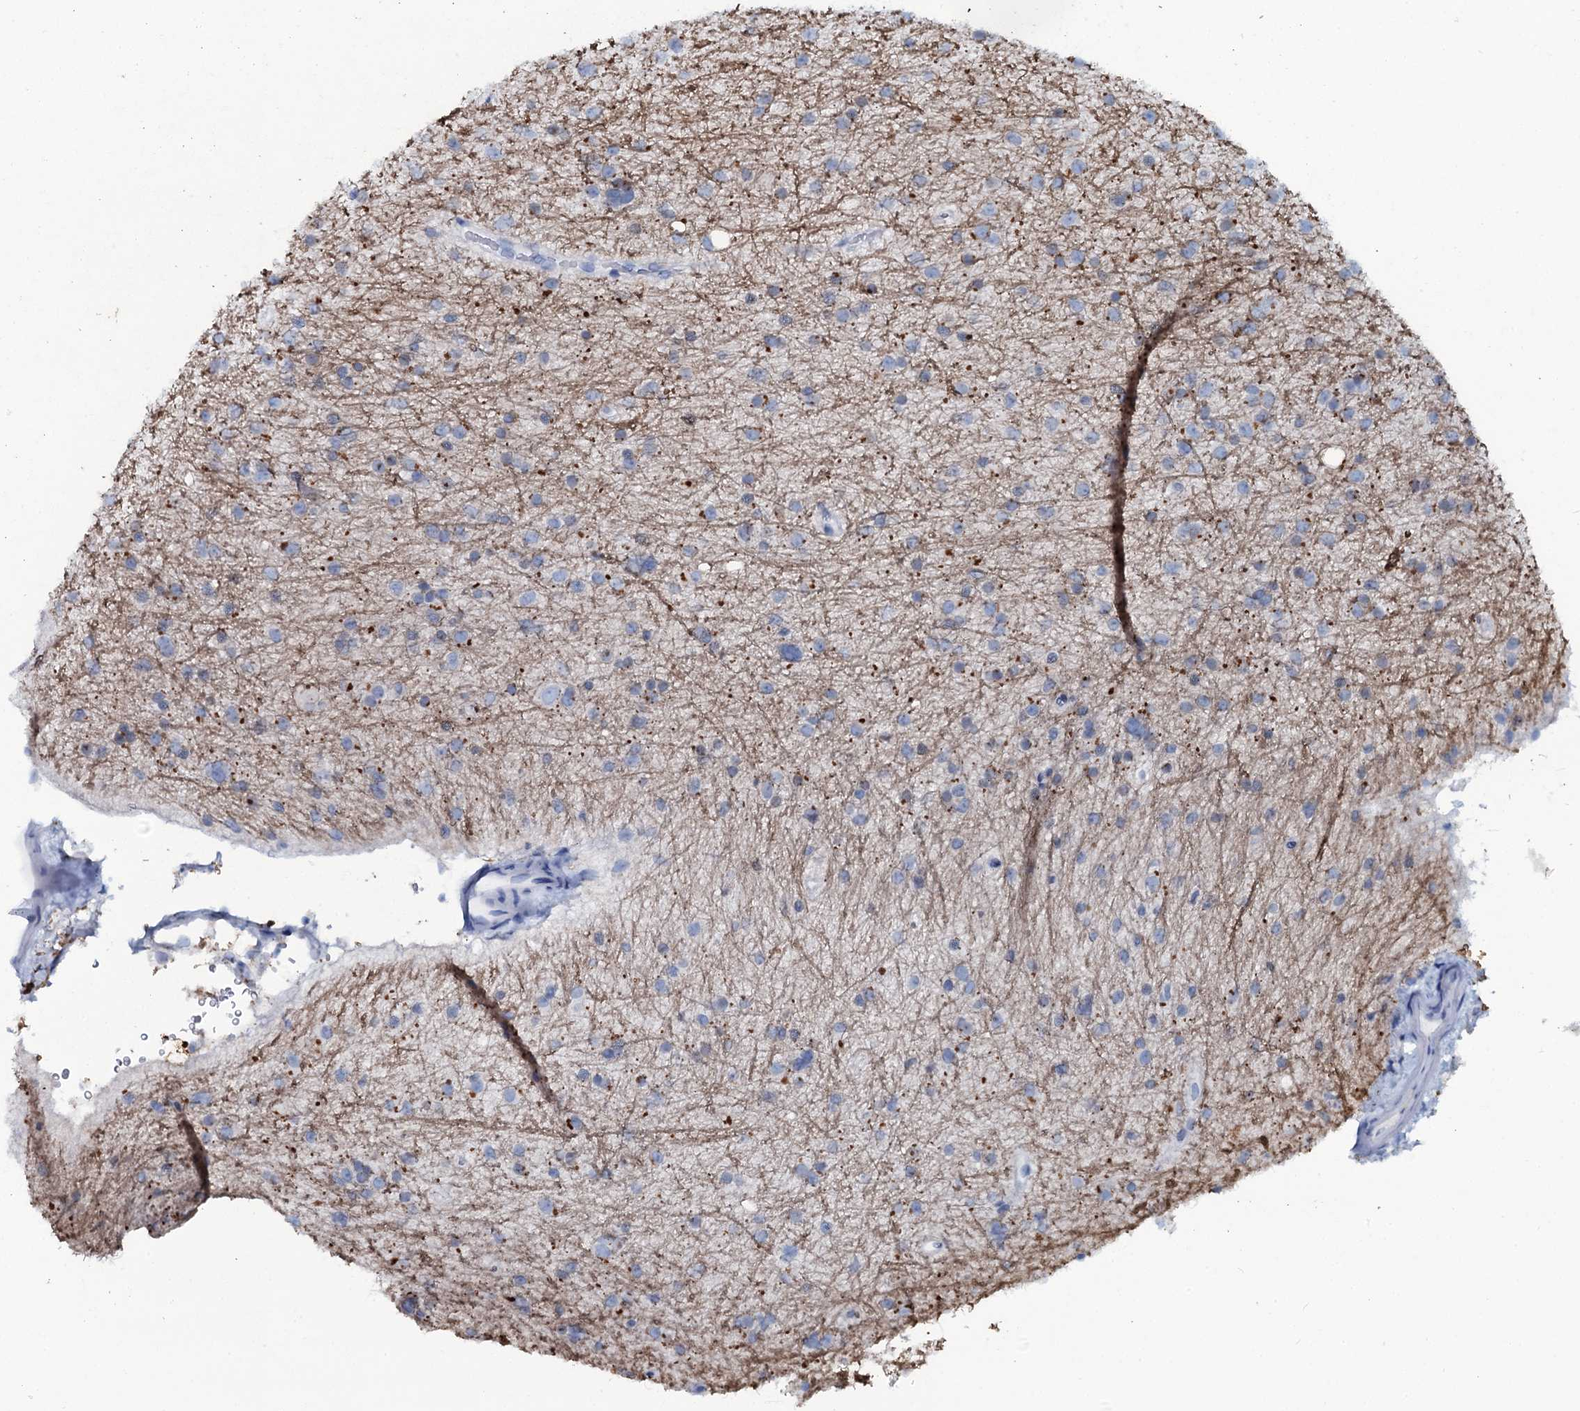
{"staining": {"intensity": "negative", "quantity": "none", "location": "none"}, "tissue": "glioma", "cell_type": "Tumor cells", "image_type": "cancer", "snomed": [{"axis": "morphology", "description": "Glioma, malignant, Low grade"}, {"axis": "topography", "description": "Cerebral cortex"}], "caption": "Malignant glioma (low-grade) was stained to show a protein in brown. There is no significant positivity in tumor cells.", "gene": "SLC4A7", "patient": {"sex": "female", "age": 39}}